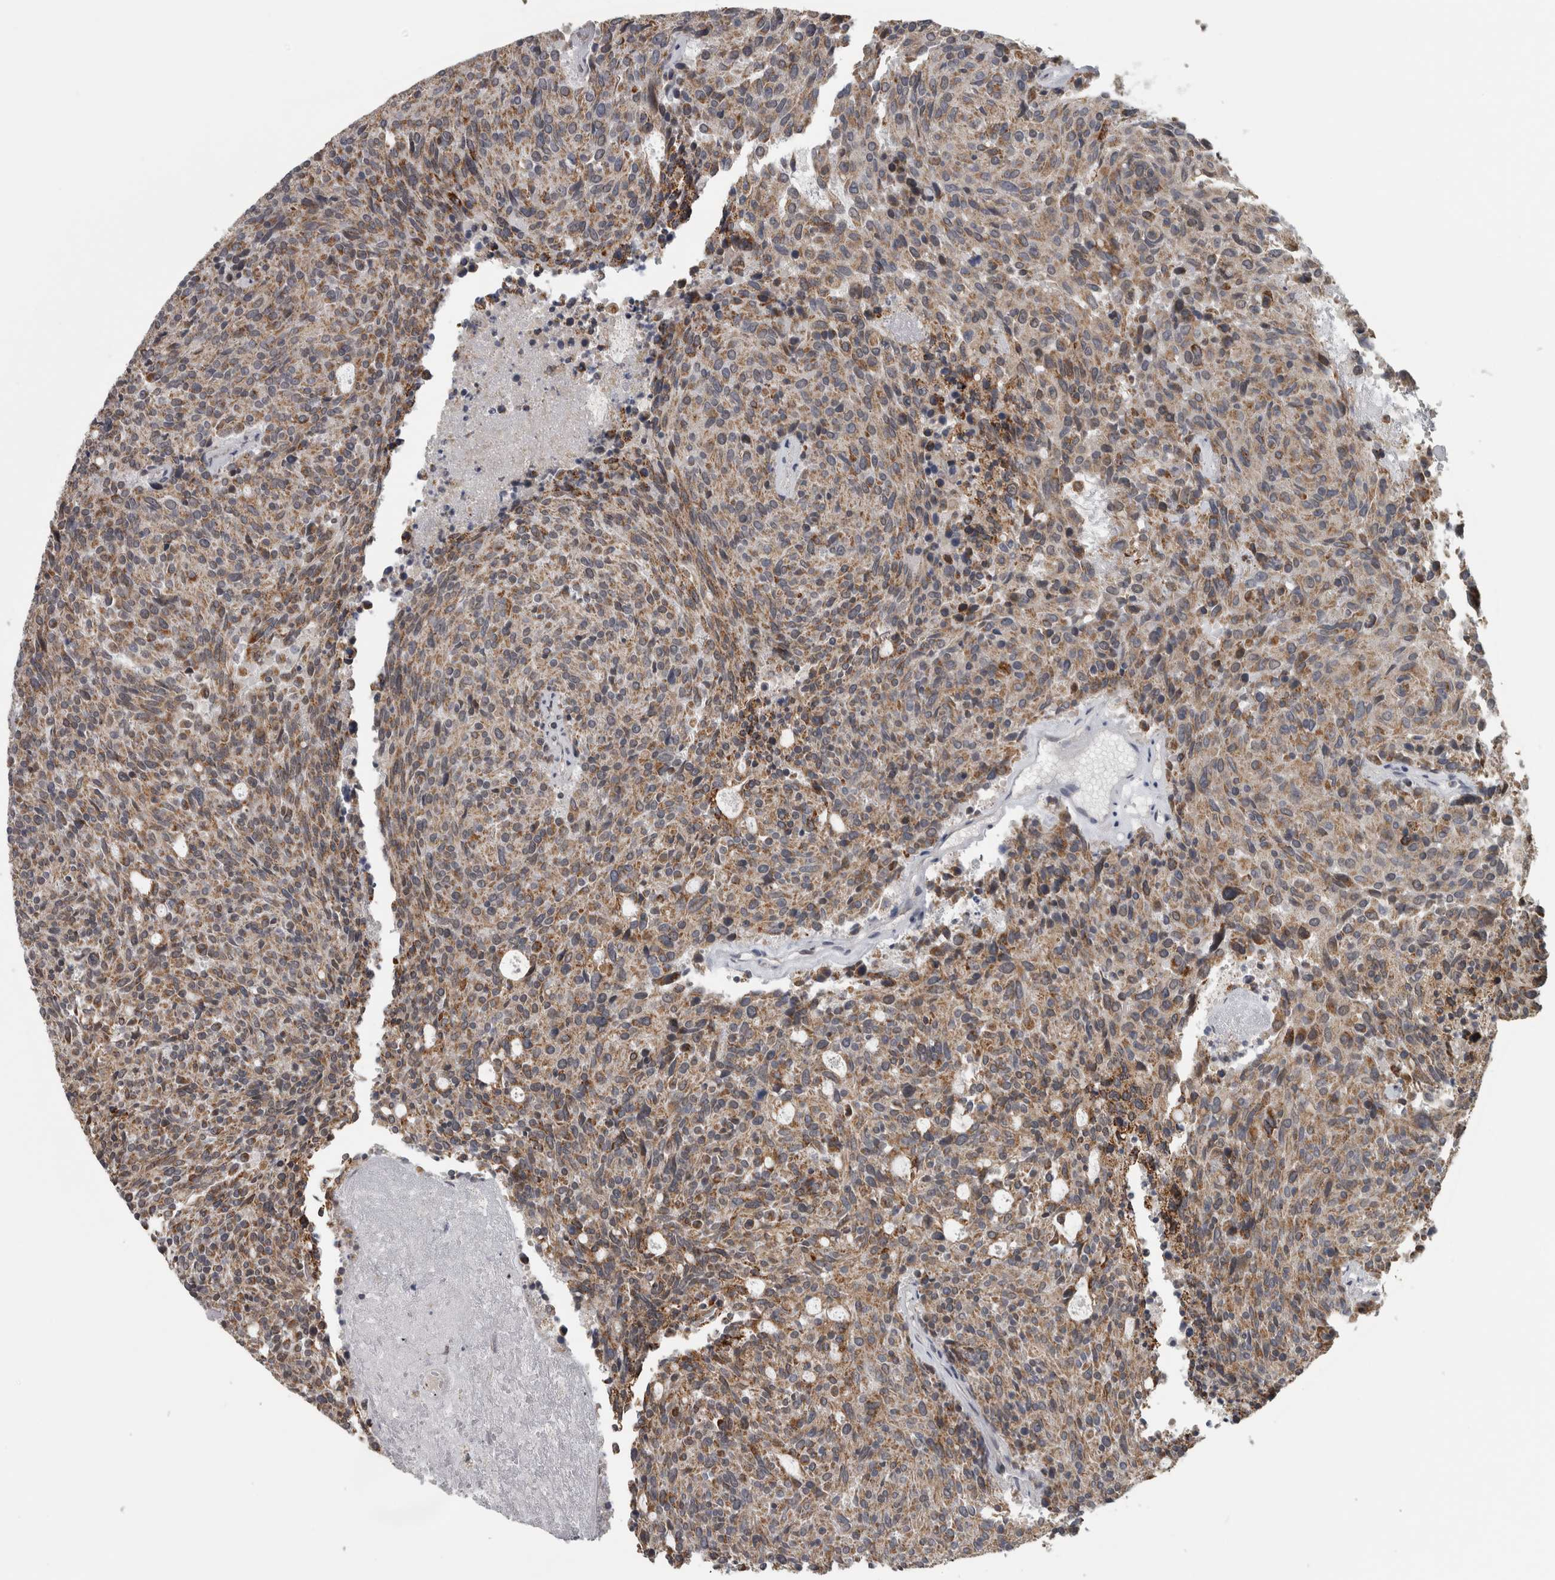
{"staining": {"intensity": "moderate", "quantity": ">75%", "location": "cytoplasmic/membranous"}, "tissue": "carcinoid", "cell_type": "Tumor cells", "image_type": "cancer", "snomed": [{"axis": "morphology", "description": "Carcinoid, malignant, NOS"}, {"axis": "topography", "description": "Pancreas"}], "caption": "Brown immunohistochemical staining in human carcinoid displays moderate cytoplasmic/membranous expression in approximately >75% of tumor cells.", "gene": "OR2K2", "patient": {"sex": "female", "age": 54}}